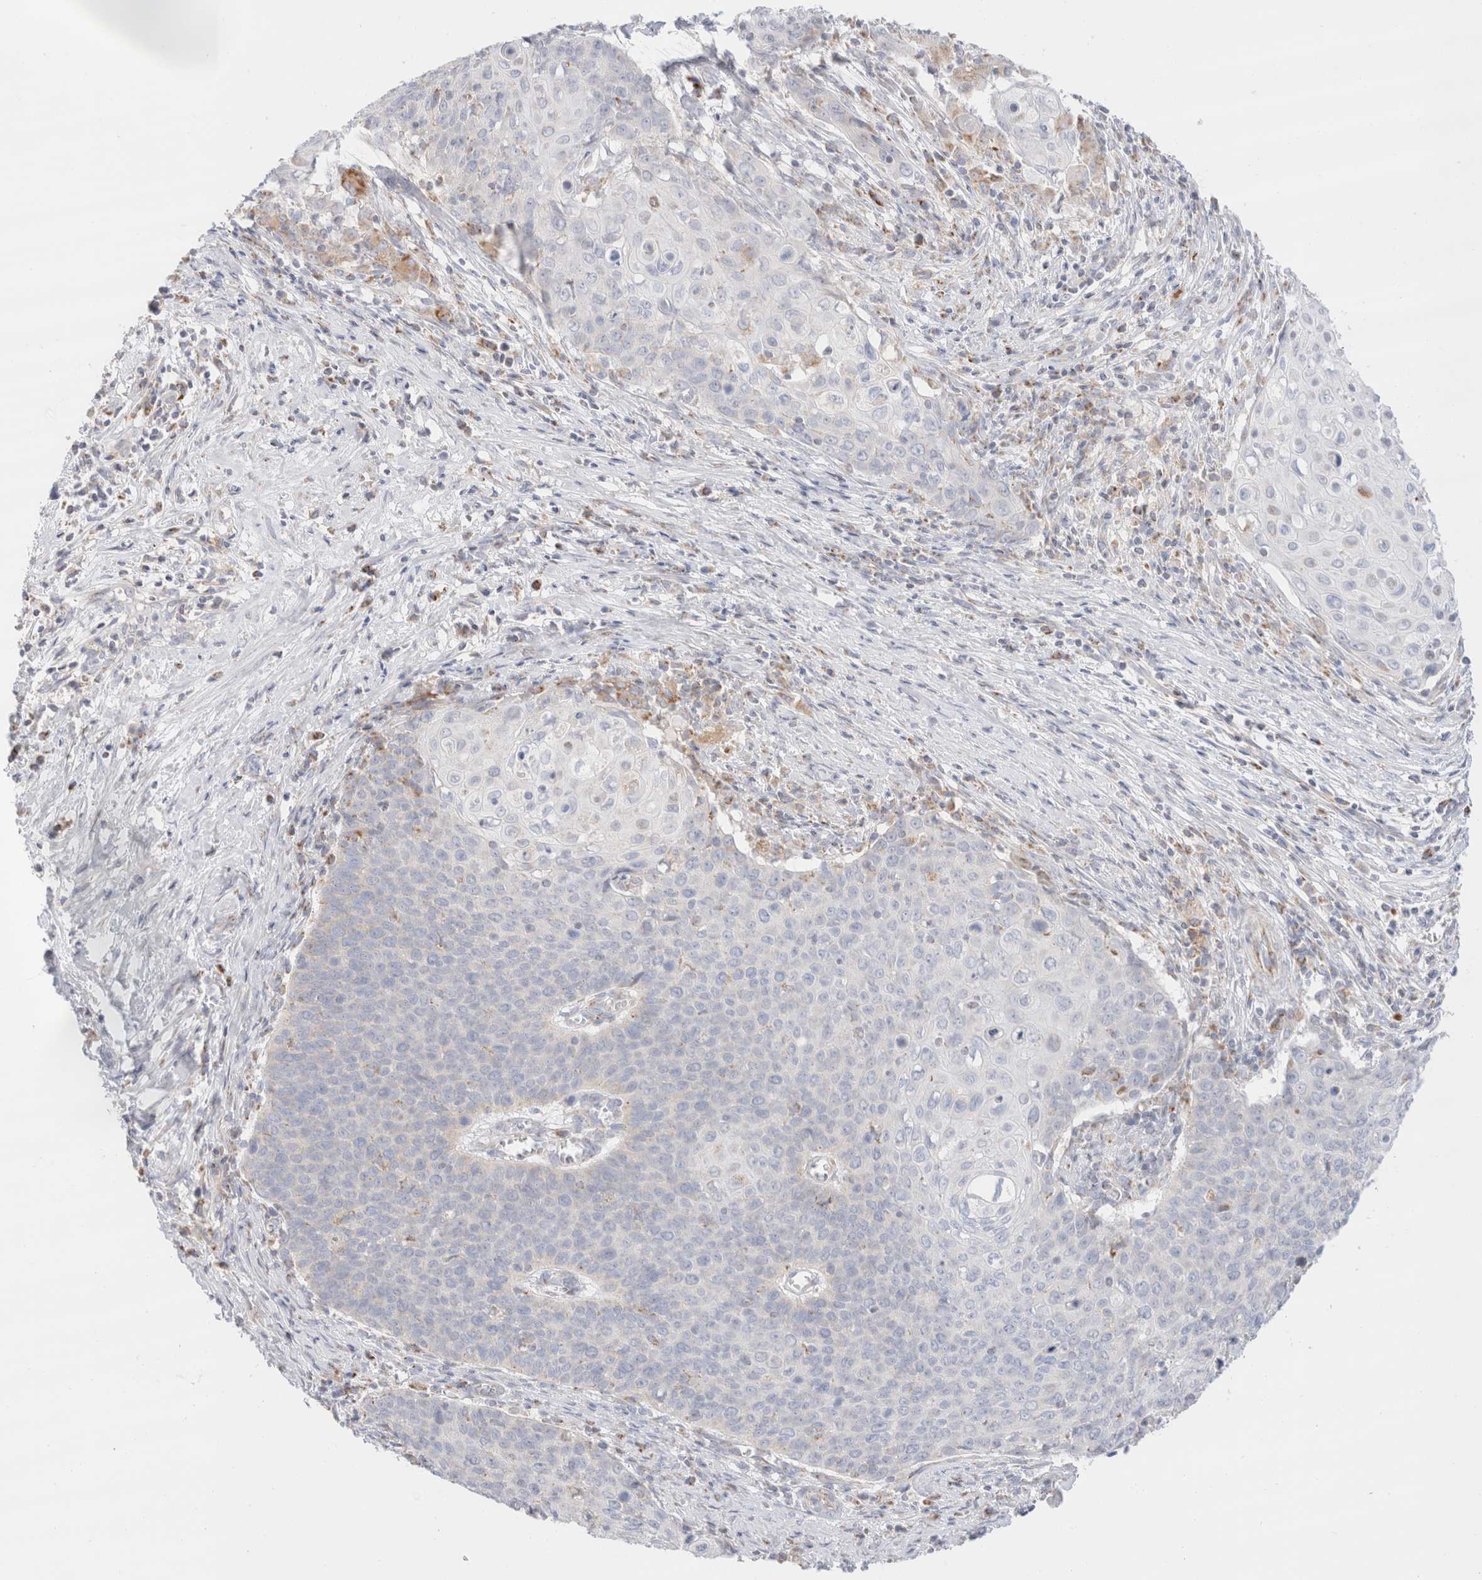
{"staining": {"intensity": "negative", "quantity": "none", "location": "none"}, "tissue": "cervical cancer", "cell_type": "Tumor cells", "image_type": "cancer", "snomed": [{"axis": "morphology", "description": "Squamous cell carcinoma, NOS"}, {"axis": "topography", "description": "Cervix"}], "caption": "Cervical cancer (squamous cell carcinoma) was stained to show a protein in brown. There is no significant staining in tumor cells.", "gene": "ATP6V1C1", "patient": {"sex": "female", "age": 39}}